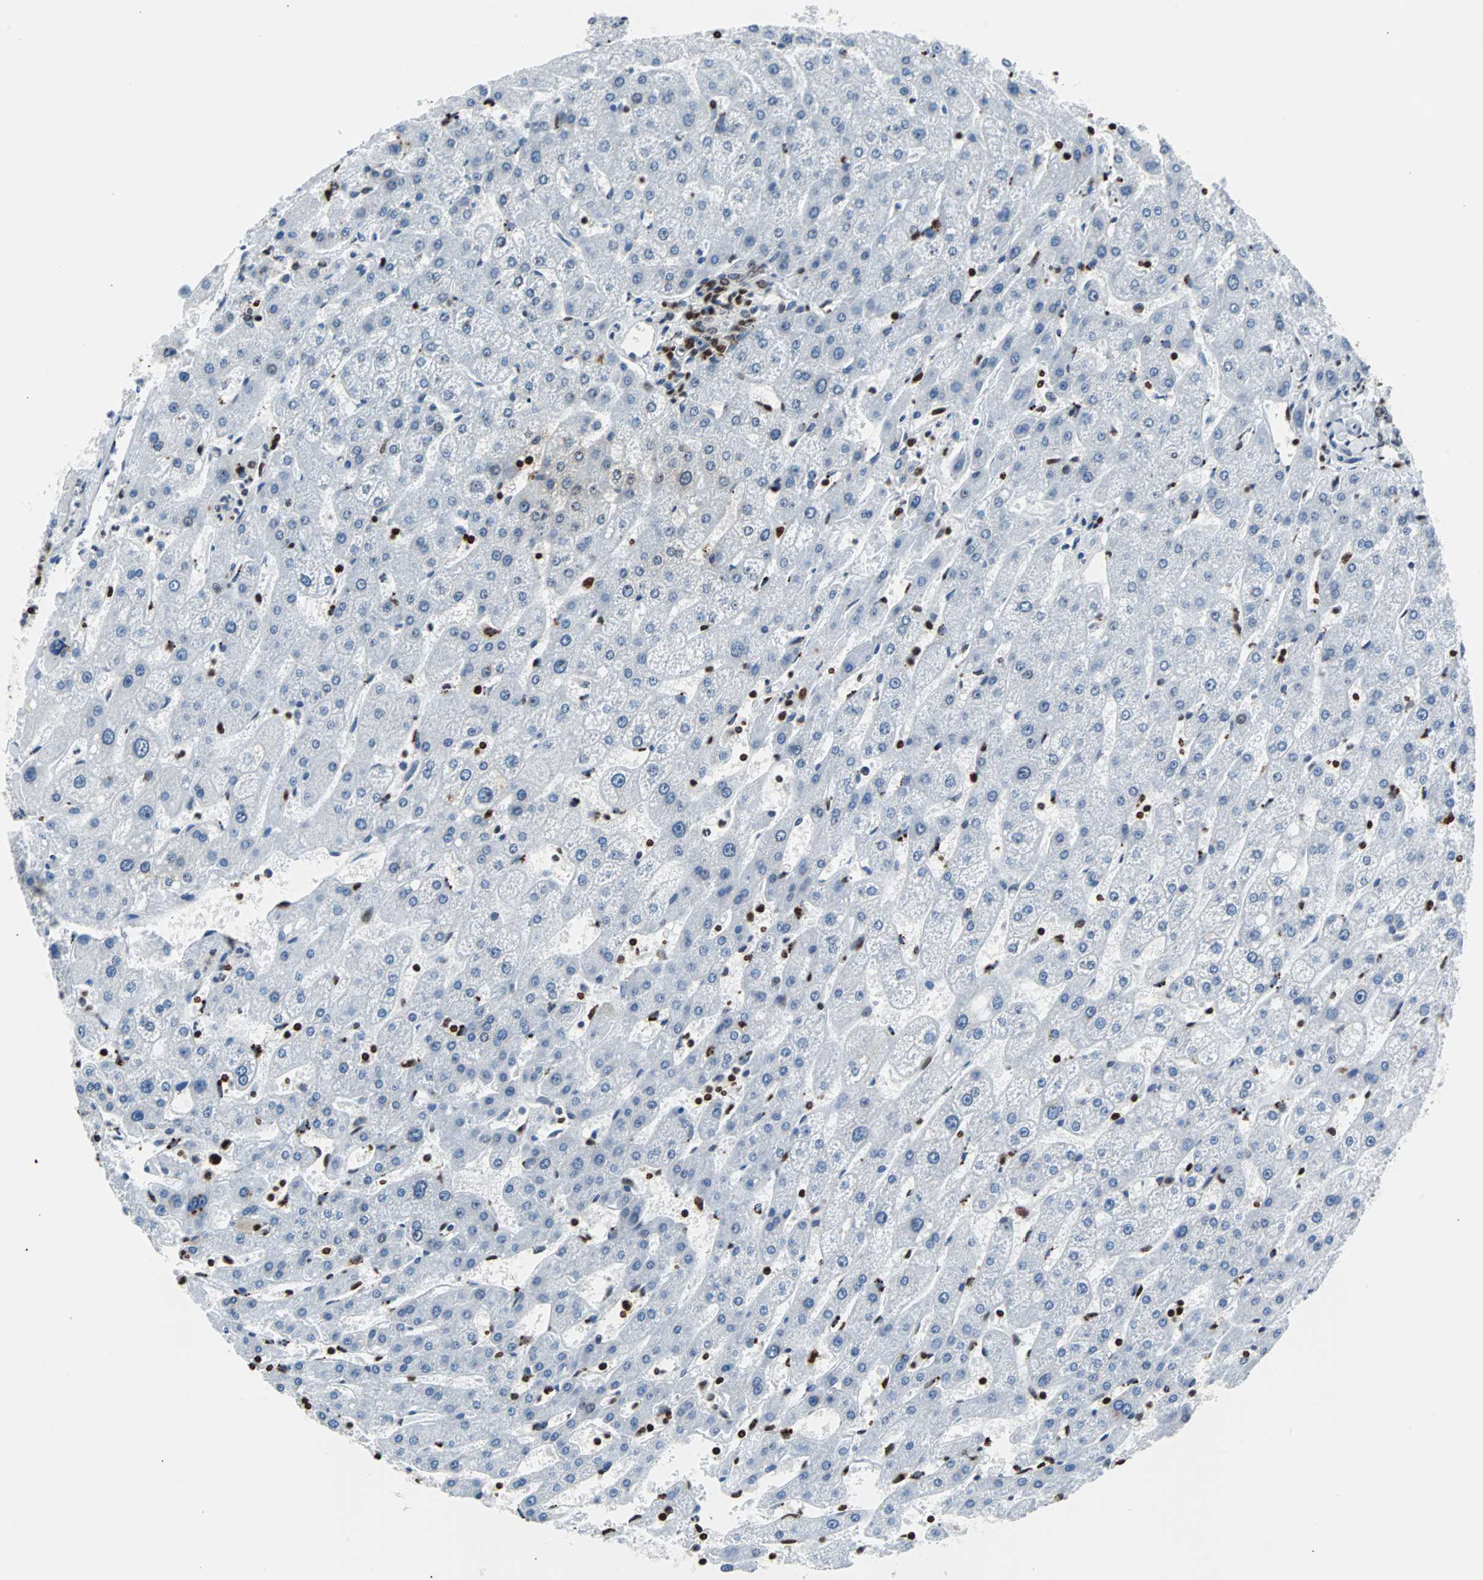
{"staining": {"intensity": "strong", "quantity": ">75%", "location": "nuclear"}, "tissue": "liver", "cell_type": "Cholangiocytes", "image_type": "normal", "snomed": [{"axis": "morphology", "description": "Normal tissue, NOS"}, {"axis": "topography", "description": "Liver"}], "caption": "Unremarkable liver demonstrates strong nuclear positivity in about >75% of cholangiocytes, visualized by immunohistochemistry.", "gene": "H2BC18", "patient": {"sex": "male", "age": 67}}